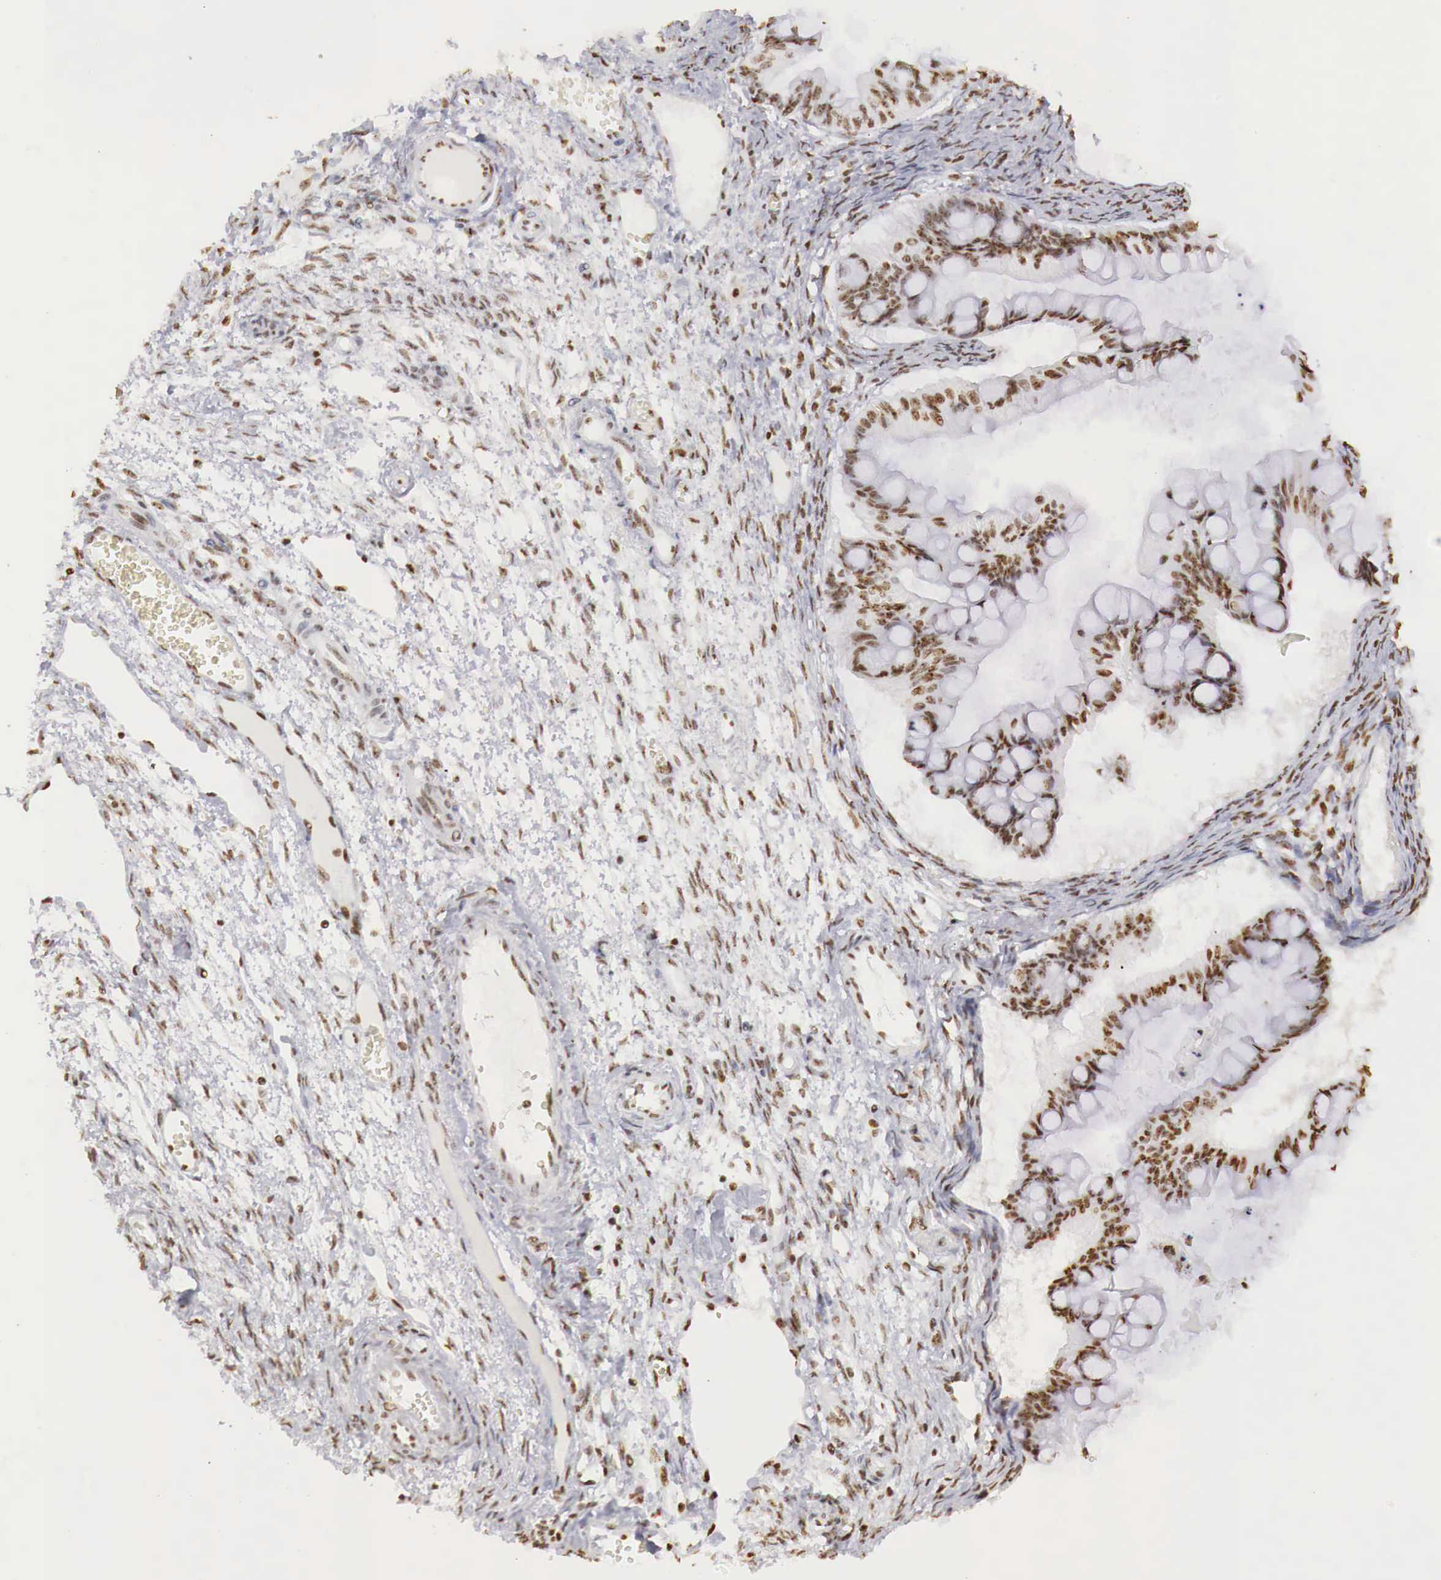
{"staining": {"intensity": "strong", "quantity": ">75%", "location": "nuclear"}, "tissue": "ovarian cancer", "cell_type": "Tumor cells", "image_type": "cancer", "snomed": [{"axis": "morphology", "description": "Cystadenocarcinoma, mucinous, NOS"}, {"axis": "topography", "description": "Ovary"}], "caption": "Ovarian mucinous cystadenocarcinoma stained with a protein marker reveals strong staining in tumor cells.", "gene": "DKC1", "patient": {"sex": "female", "age": 57}}